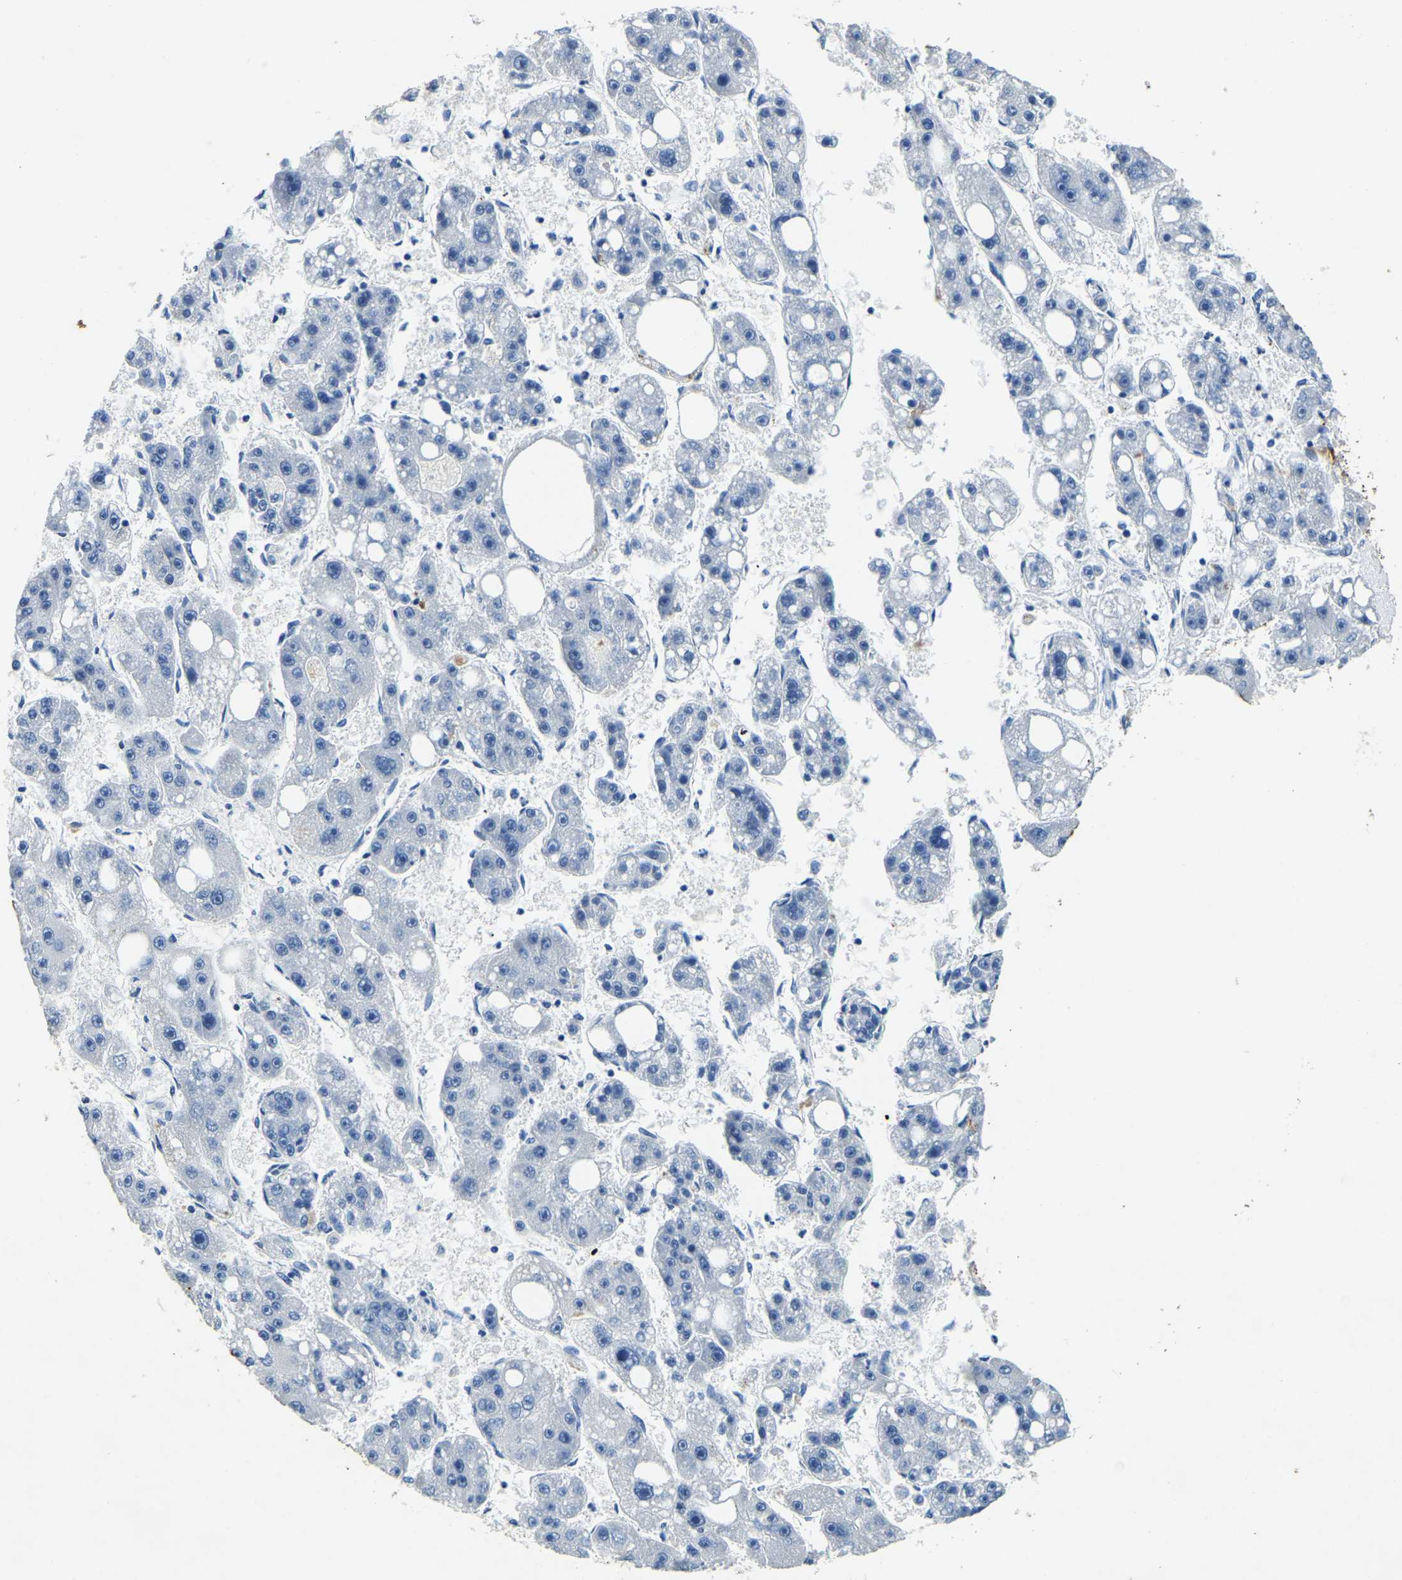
{"staining": {"intensity": "negative", "quantity": "none", "location": "none"}, "tissue": "liver cancer", "cell_type": "Tumor cells", "image_type": "cancer", "snomed": [{"axis": "morphology", "description": "Carcinoma, Hepatocellular, NOS"}, {"axis": "topography", "description": "Liver"}], "caption": "Protein analysis of liver cancer exhibits no significant expression in tumor cells. (Brightfield microscopy of DAB (3,3'-diaminobenzidine) immunohistochemistry (IHC) at high magnification).", "gene": "UBN2", "patient": {"sex": "female", "age": 61}}